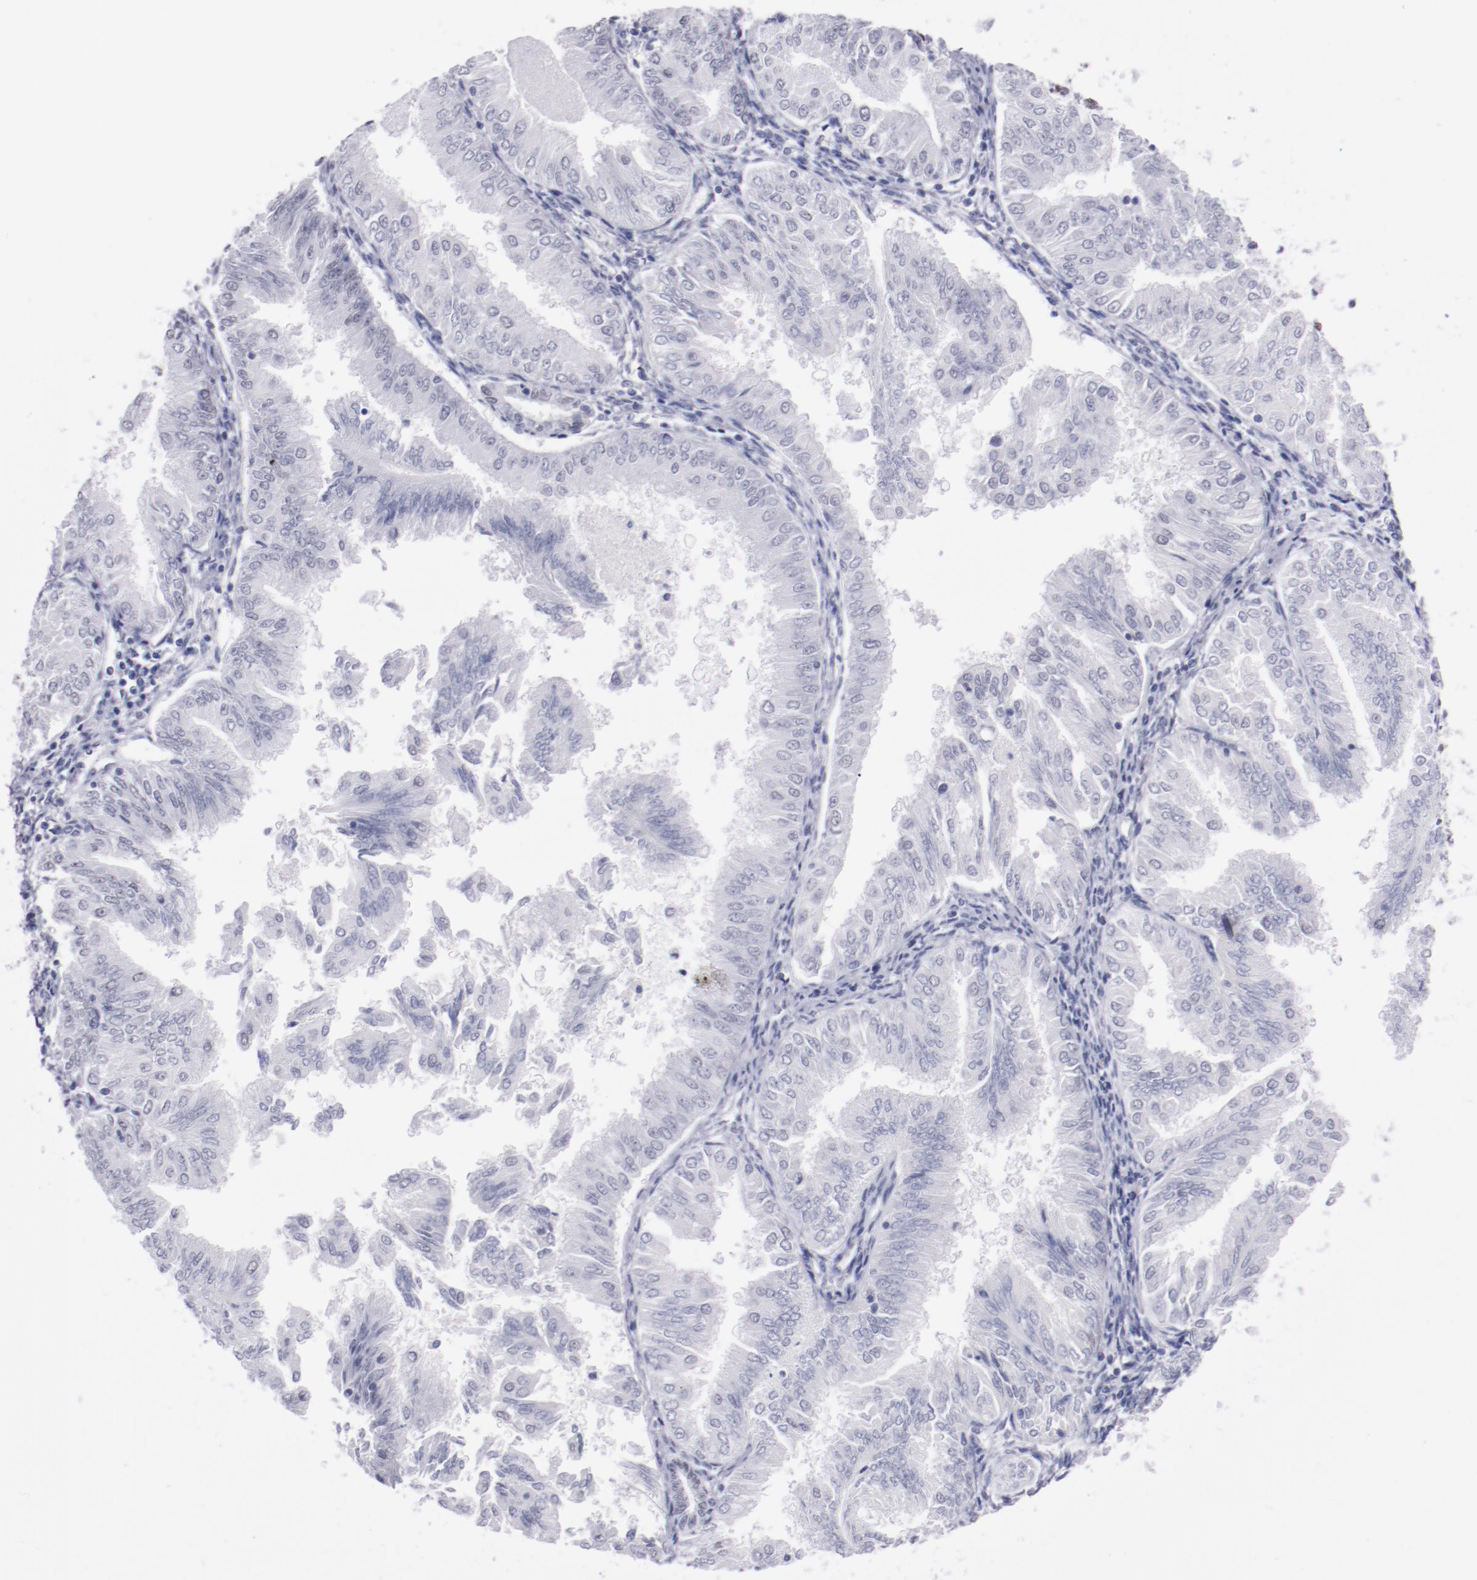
{"staining": {"intensity": "negative", "quantity": "none", "location": "none"}, "tissue": "endometrial cancer", "cell_type": "Tumor cells", "image_type": "cancer", "snomed": [{"axis": "morphology", "description": "Adenocarcinoma, NOS"}, {"axis": "topography", "description": "Endometrium"}], "caption": "A histopathology image of human adenocarcinoma (endometrial) is negative for staining in tumor cells. The staining is performed using DAB (3,3'-diaminobenzidine) brown chromogen with nuclei counter-stained in using hematoxylin.", "gene": "HNF1B", "patient": {"sex": "female", "age": 53}}